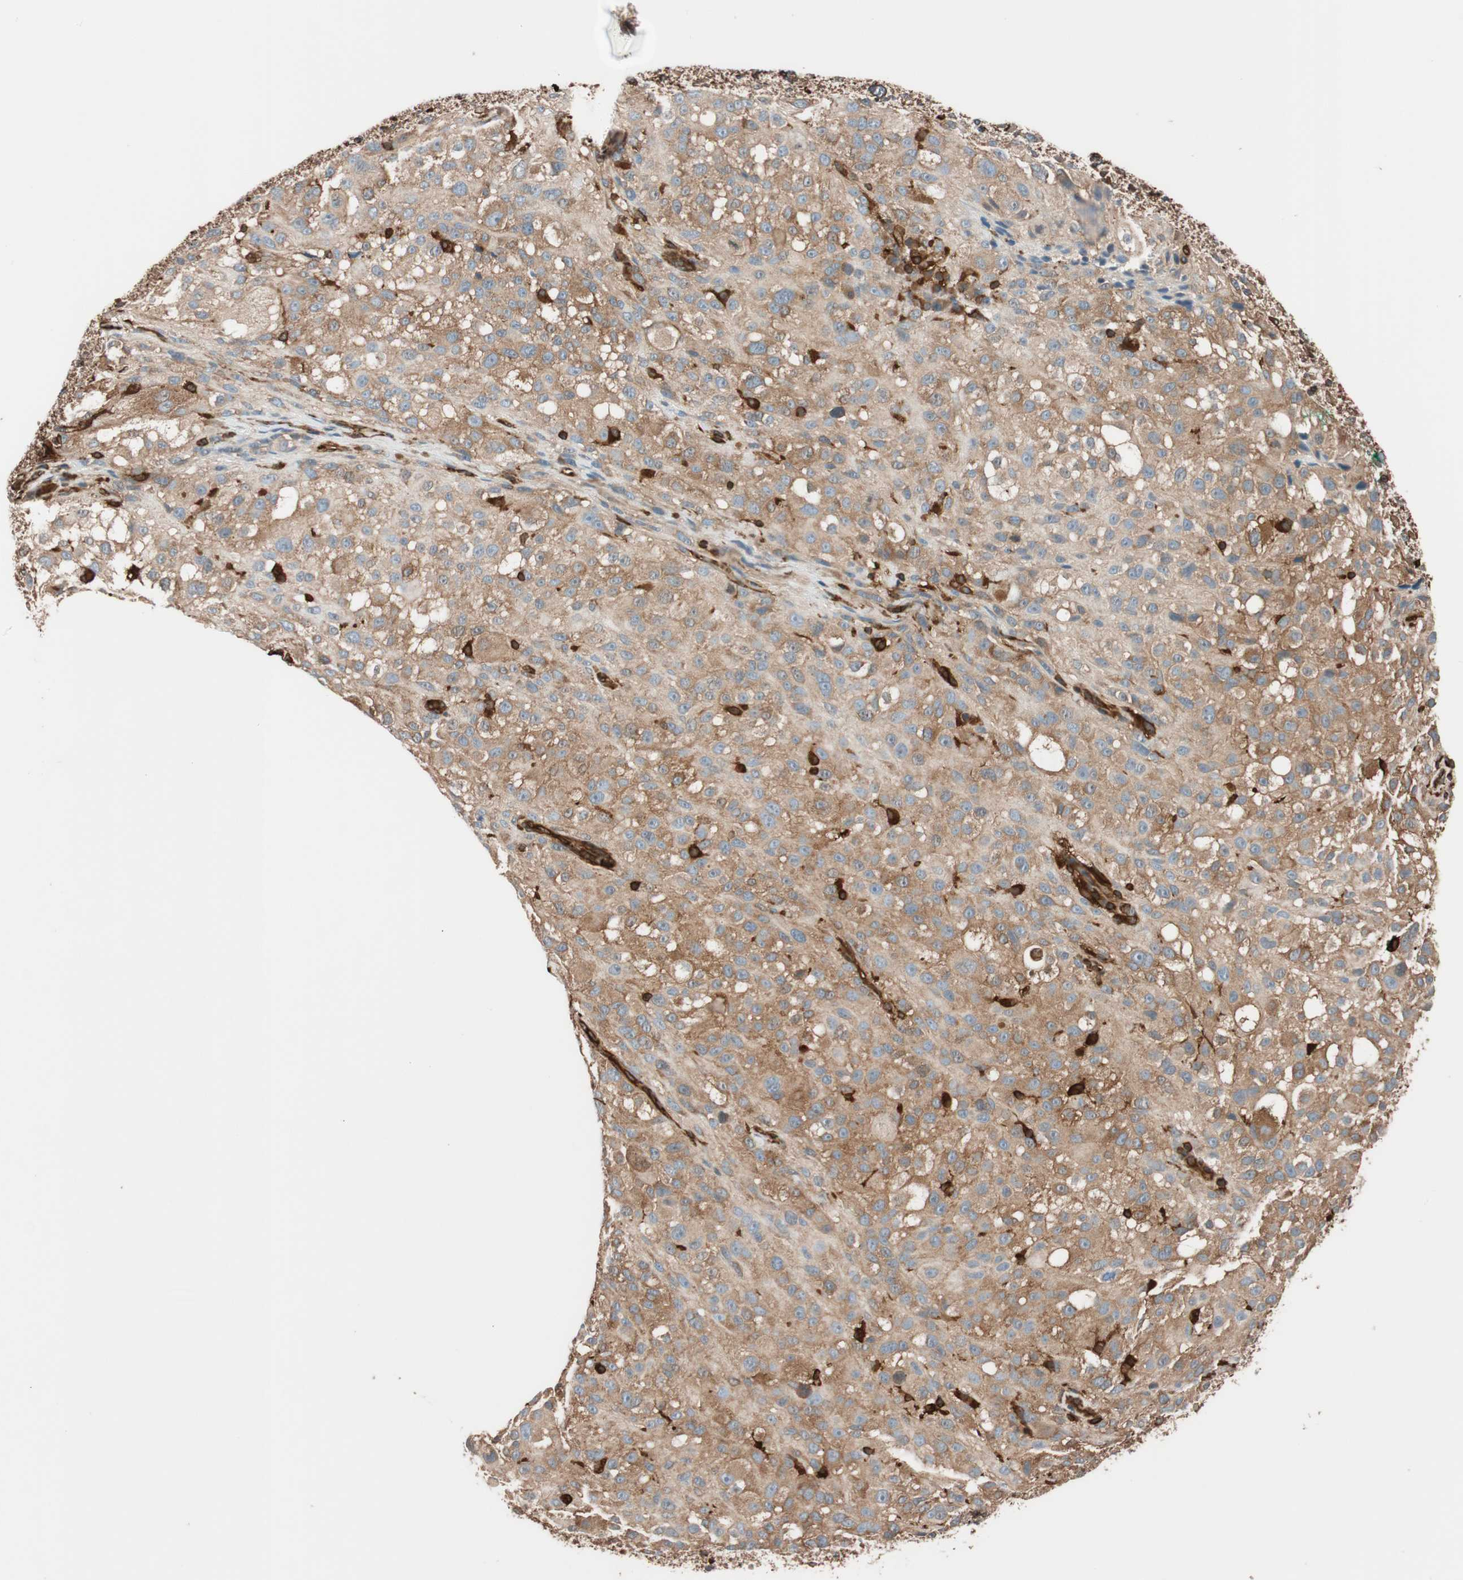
{"staining": {"intensity": "moderate", "quantity": ">75%", "location": "cytoplasmic/membranous"}, "tissue": "melanoma", "cell_type": "Tumor cells", "image_type": "cancer", "snomed": [{"axis": "morphology", "description": "Necrosis, NOS"}, {"axis": "morphology", "description": "Malignant melanoma, NOS"}, {"axis": "topography", "description": "Skin"}], "caption": "Immunohistochemical staining of melanoma displays medium levels of moderate cytoplasmic/membranous expression in approximately >75% of tumor cells.", "gene": "VASP", "patient": {"sex": "female", "age": 87}}